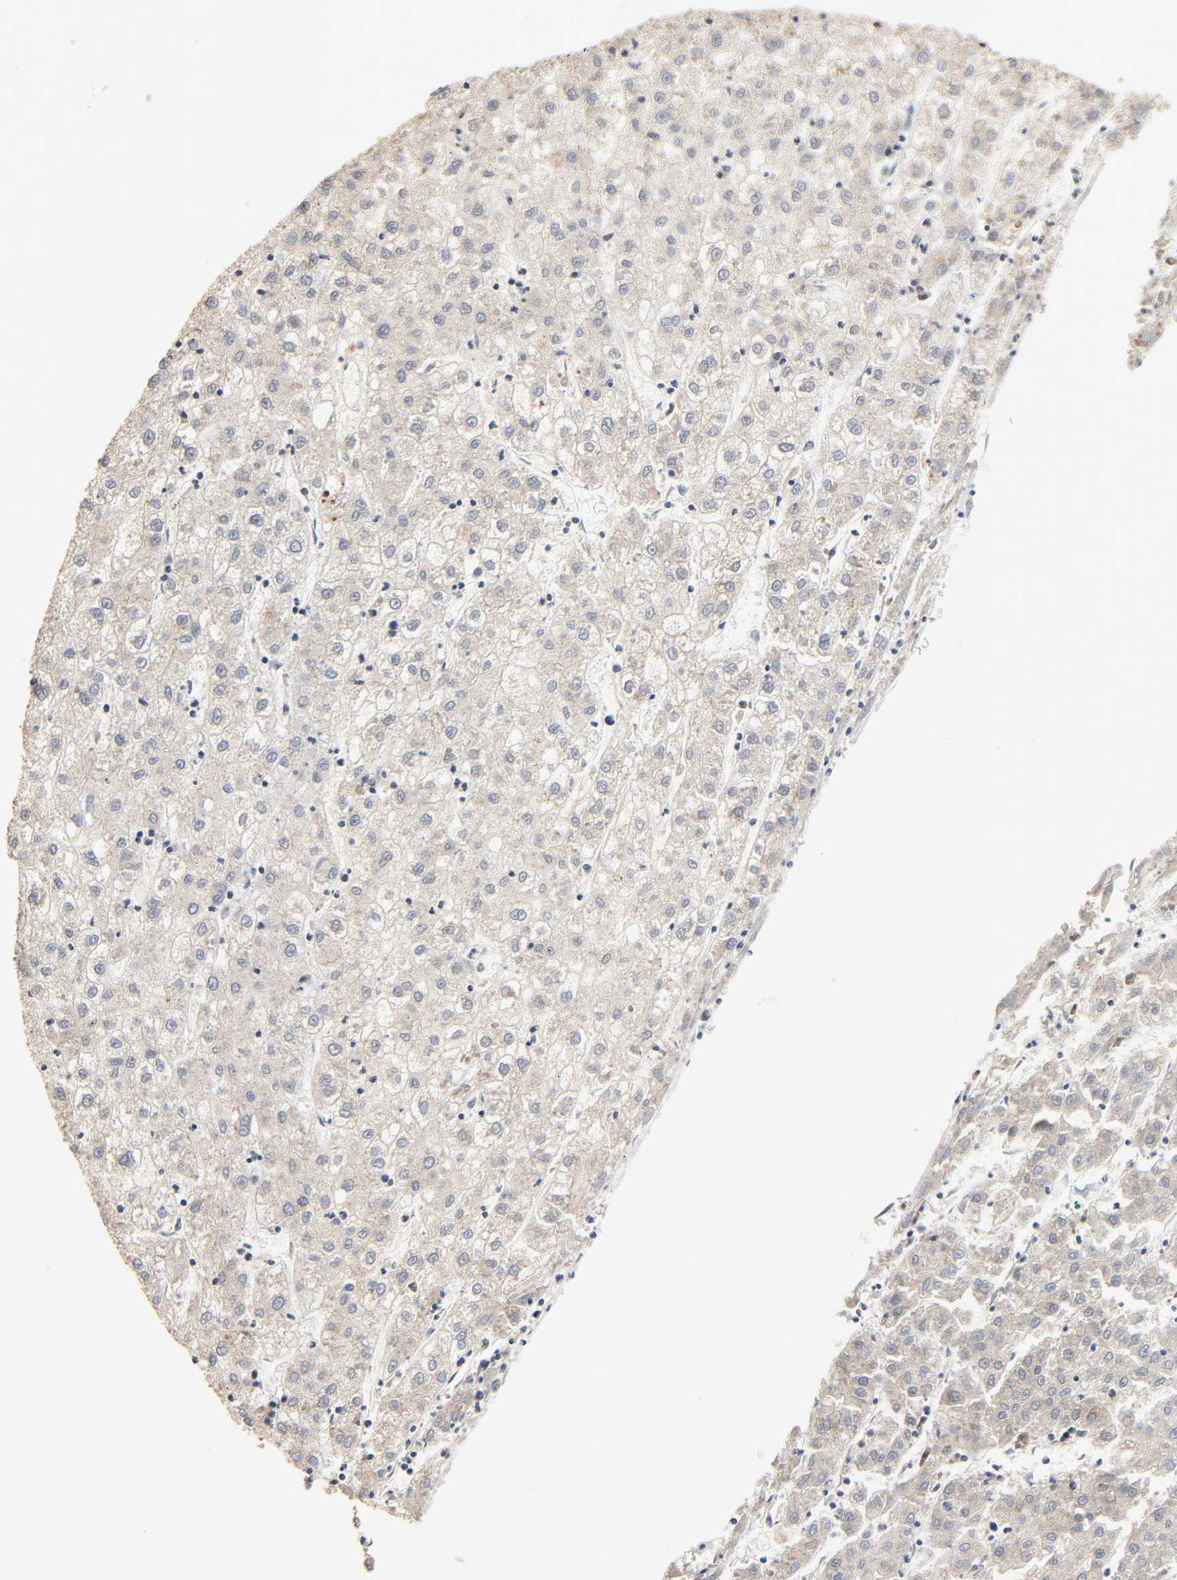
{"staining": {"intensity": "weak", "quantity": ">75%", "location": "cytoplasmic/membranous"}, "tissue": "liver cancer", "cell_type": "Tumor cells", "image_type": "cancer", "snomed": [{"axis": "morphology", "description": "Carcinoma, Hepatocellular, NOS"}, {"axis": "topography", "description": "Liver"}], "caption": "Tumor cells display weak cytoplasmic/membranous positivity in approximately >75% of cells in liver hepatocellular carcinoma.", "gene": "NEMF", "patient": {"sex": "male", "age": 72}}